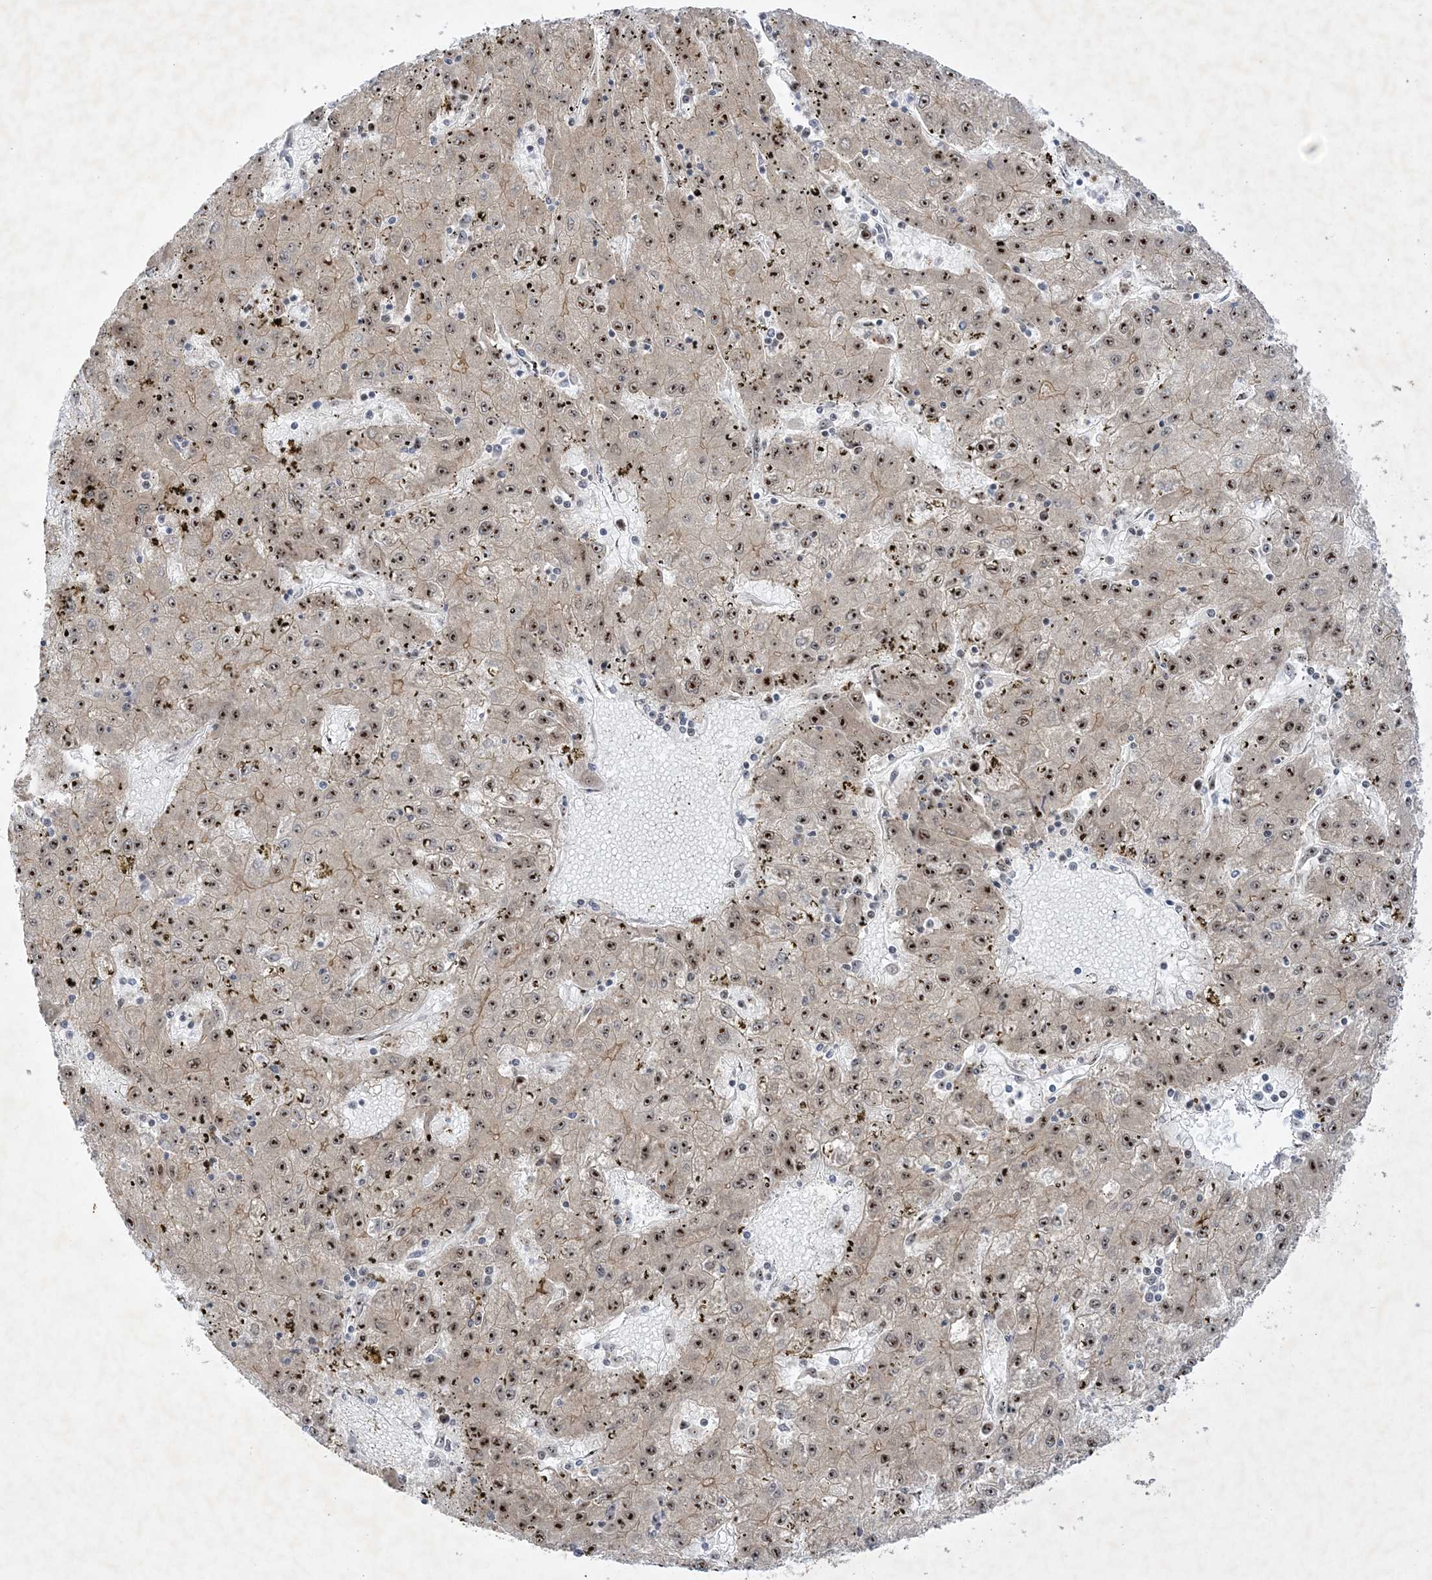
{"staining": {"intensity": "moderate", "quantity": ">75%", "location": "nuclear"}, "tissue": "liver cancer", "cell_type": "Tumor cells", "image_type": "cancer", "snomed": [{"axis": "morphology", "description": "Carcinoma, Hepatocellular, NOS"}, {"axis": "topography", "description": "Liver"}], "caption": "Brown immunohistochemical staining in liver cancer (hepatocellular carcinoma) reveals moderate nuclear positivity in approximately >75% of tumor cells. (Stains: DAB in brown, nuclei in blue, Microscopy: brightfield microscopy at high magnification).", "gene": "NPM3", "patient": {"sex": "male", "age": 72}}